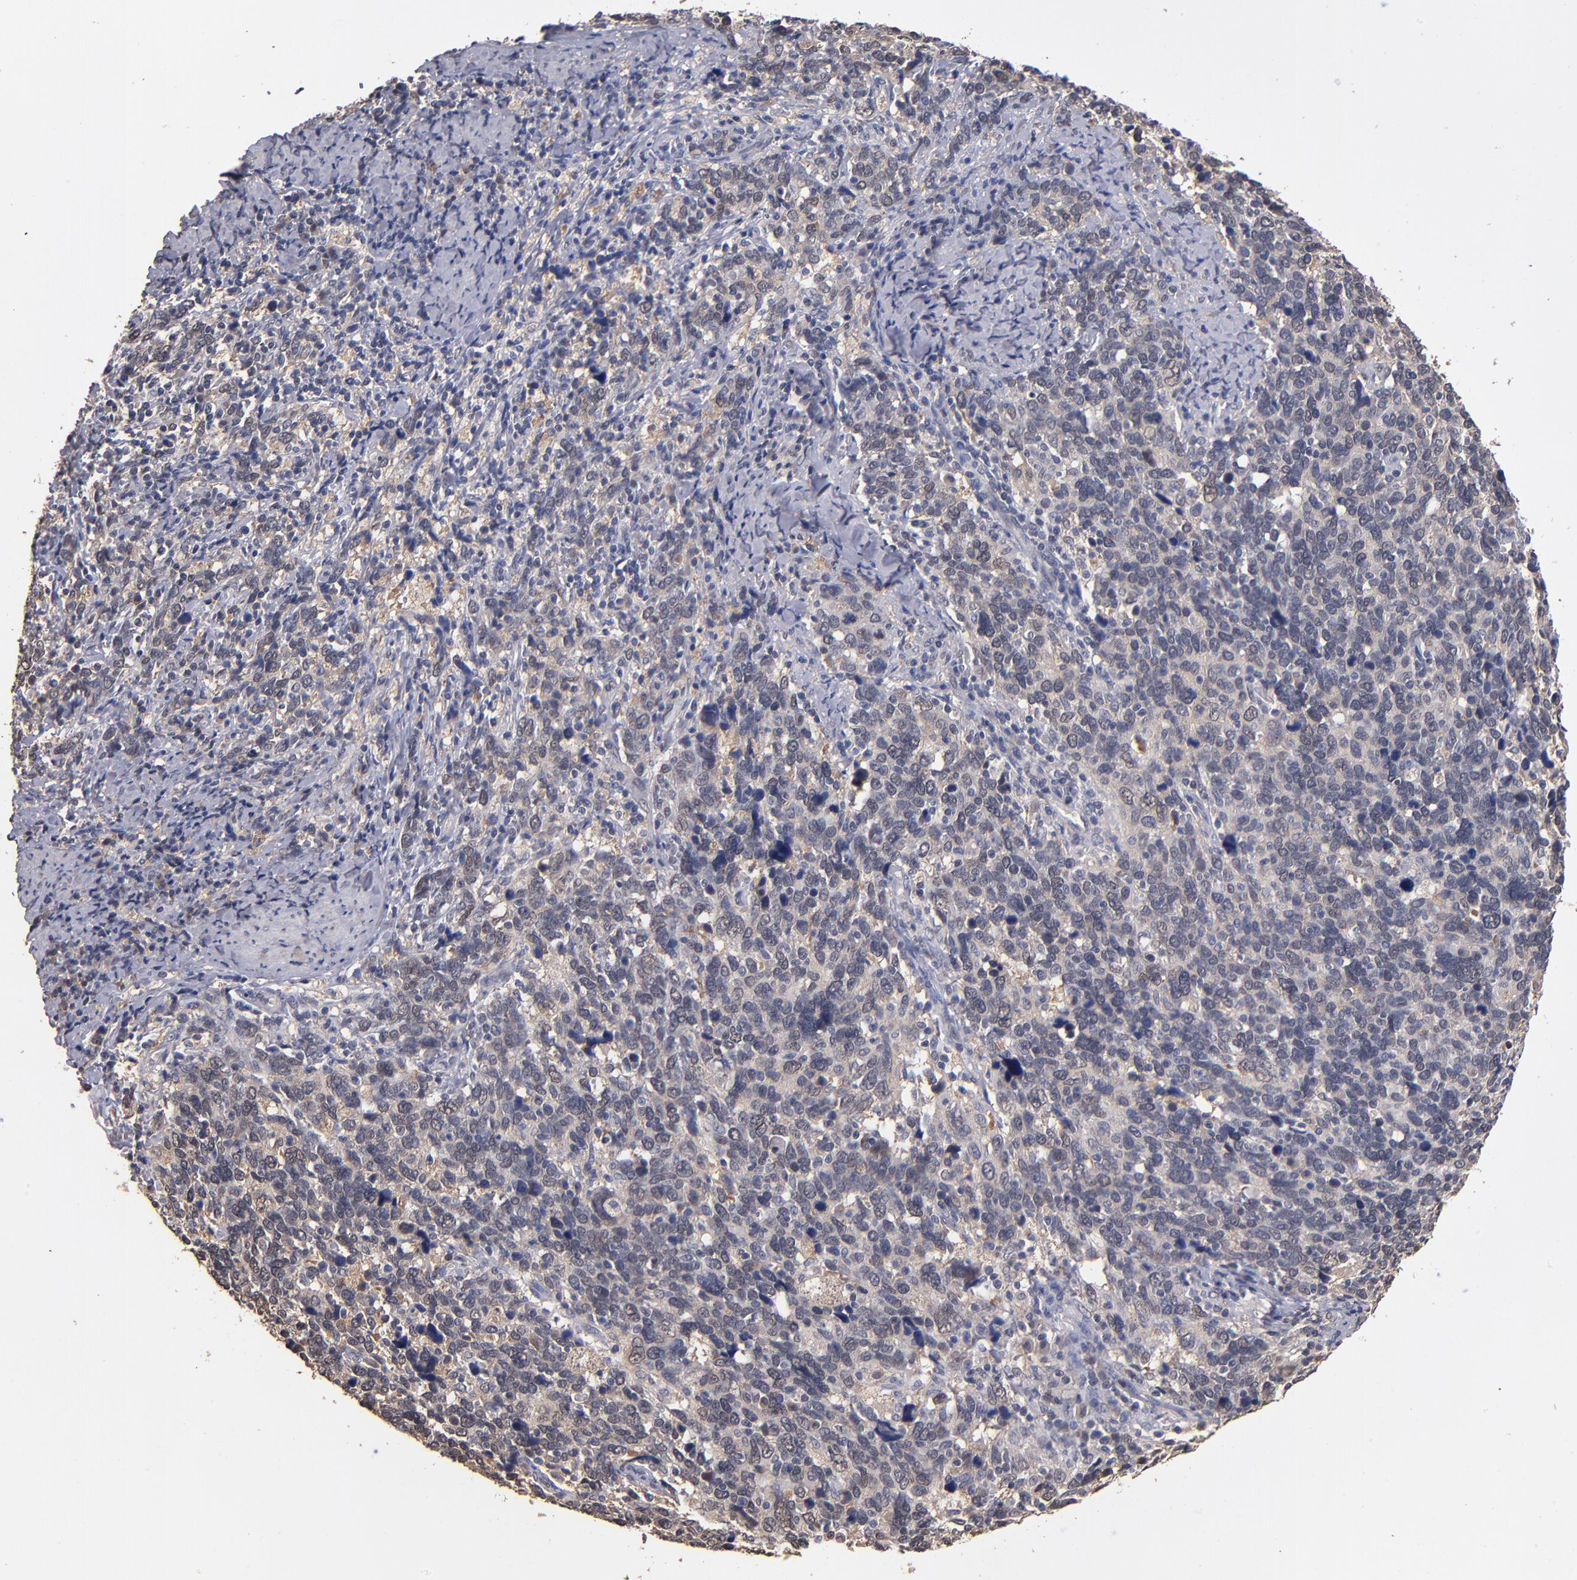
{"staining": {"intensity": "weak", "quantity": "<25%", "location": "nuclear"}, "tissue": "cervical cancer", "cell_type": "Tumor cells", "image_type": "cancer", "snomed": [{"axis": "morphology", "description": "Squamous cell carcinoma, NOS"}, {"axis": "topography", "description": "Cervix"}], "caption": "Squamous cell carcinoma (cervical) was stained to show a protein in brown. There is no significant positivity in tumor cells.", "gene": "PSMD10", "patient": {"sex": "female", "age": 41}}